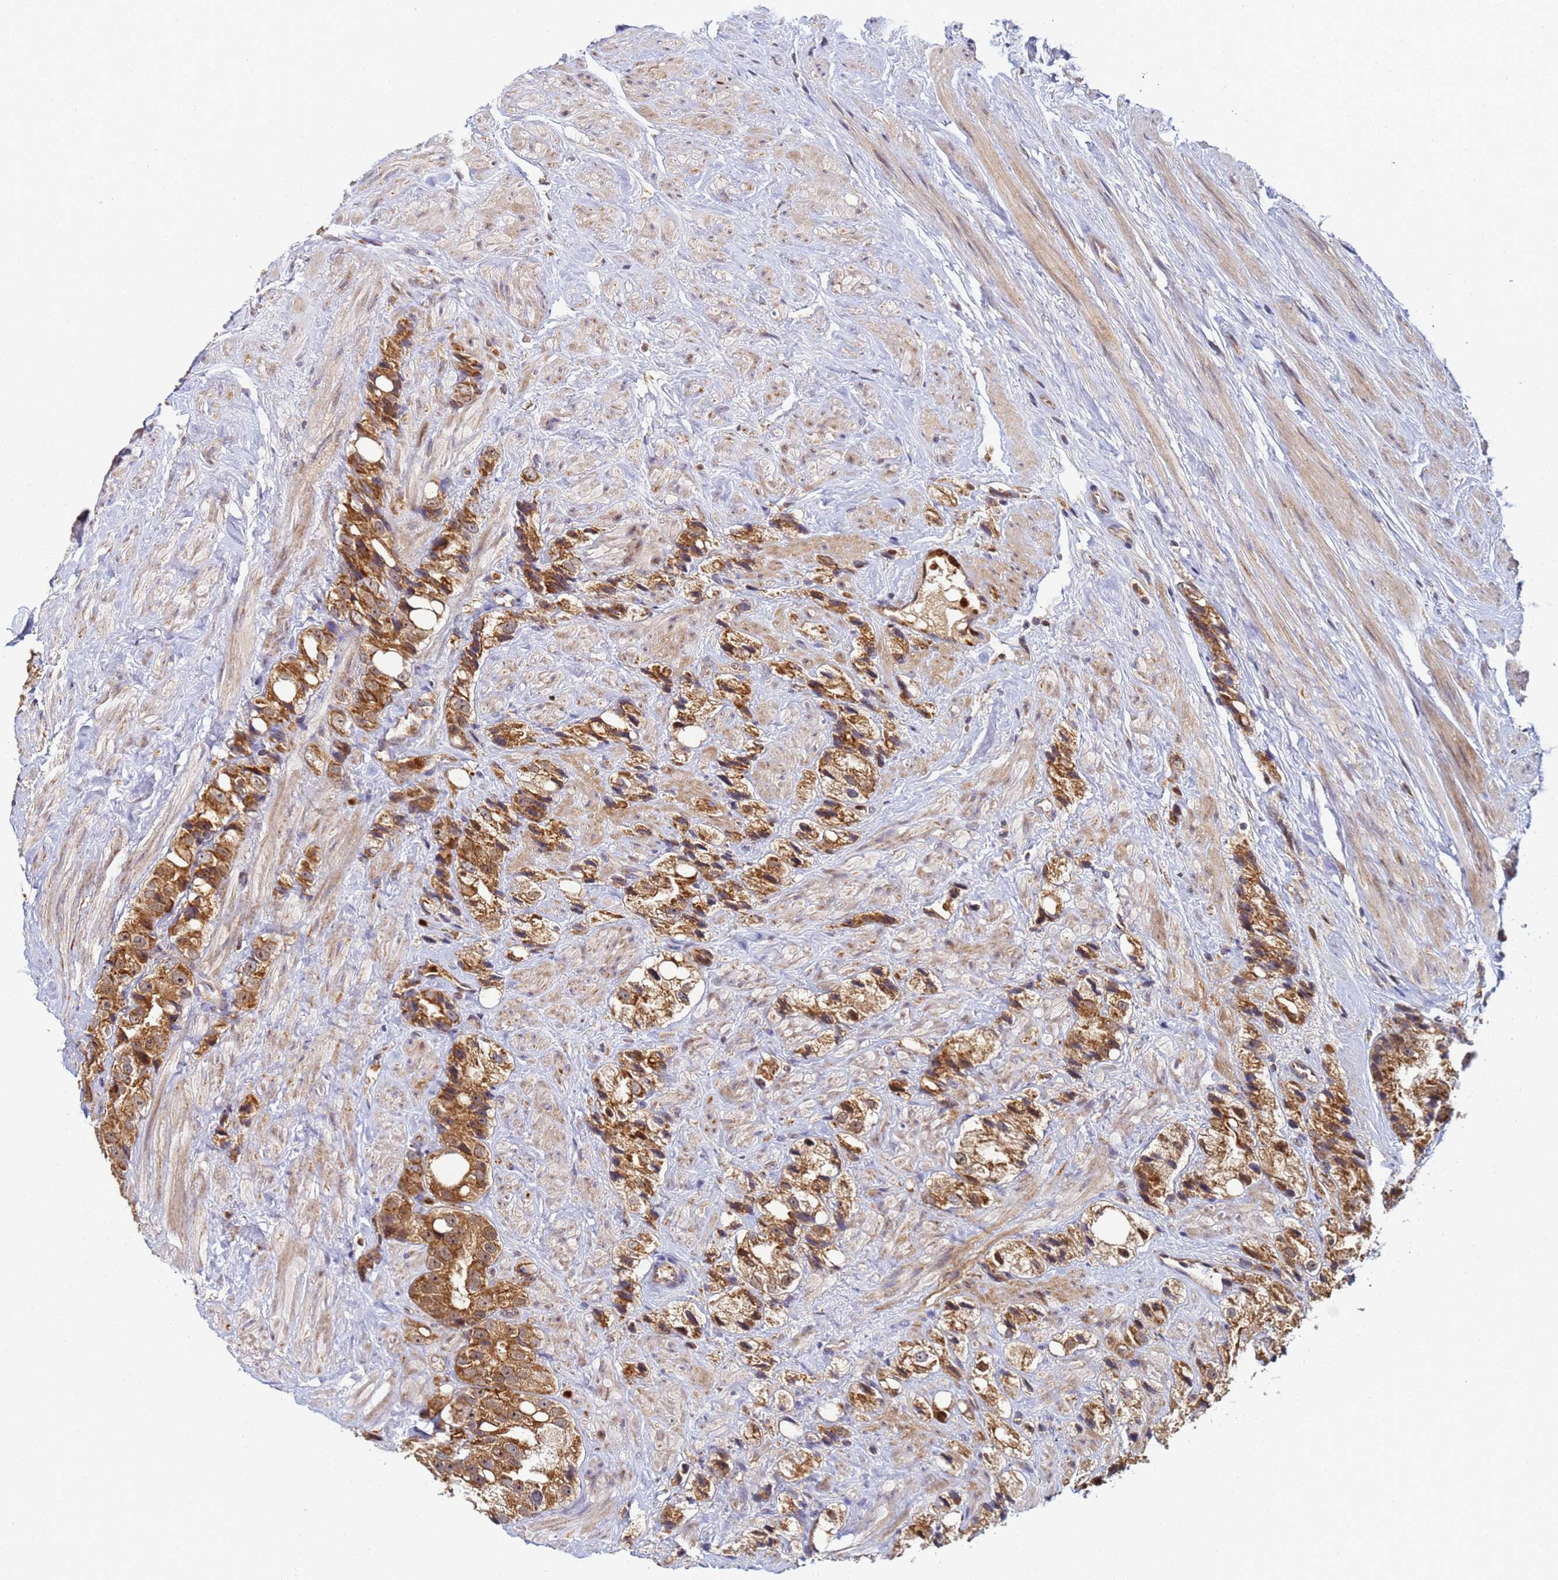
{"staining": {"intensity": "moderate", "quantity": ">75%", "location": "cytoplasmic/membranous"}, "tissue": "prostate cancer", "cell_type": "Tumor cells", "image_type": "cancer", "snomed": [{"axis": "morphology", "description": "Adenocarcinoma, NOS"}, {"axis": "topography", "description": "Prostate"}], "caption": "A medium amount of moderate cytoplasmic/membranous positivity is appreciated in approximately >75% of tumor cells in prostate adenocarcinoma tissue.", "gene": "CCDC127", "patient": {"sex": "male", "age": 79}}